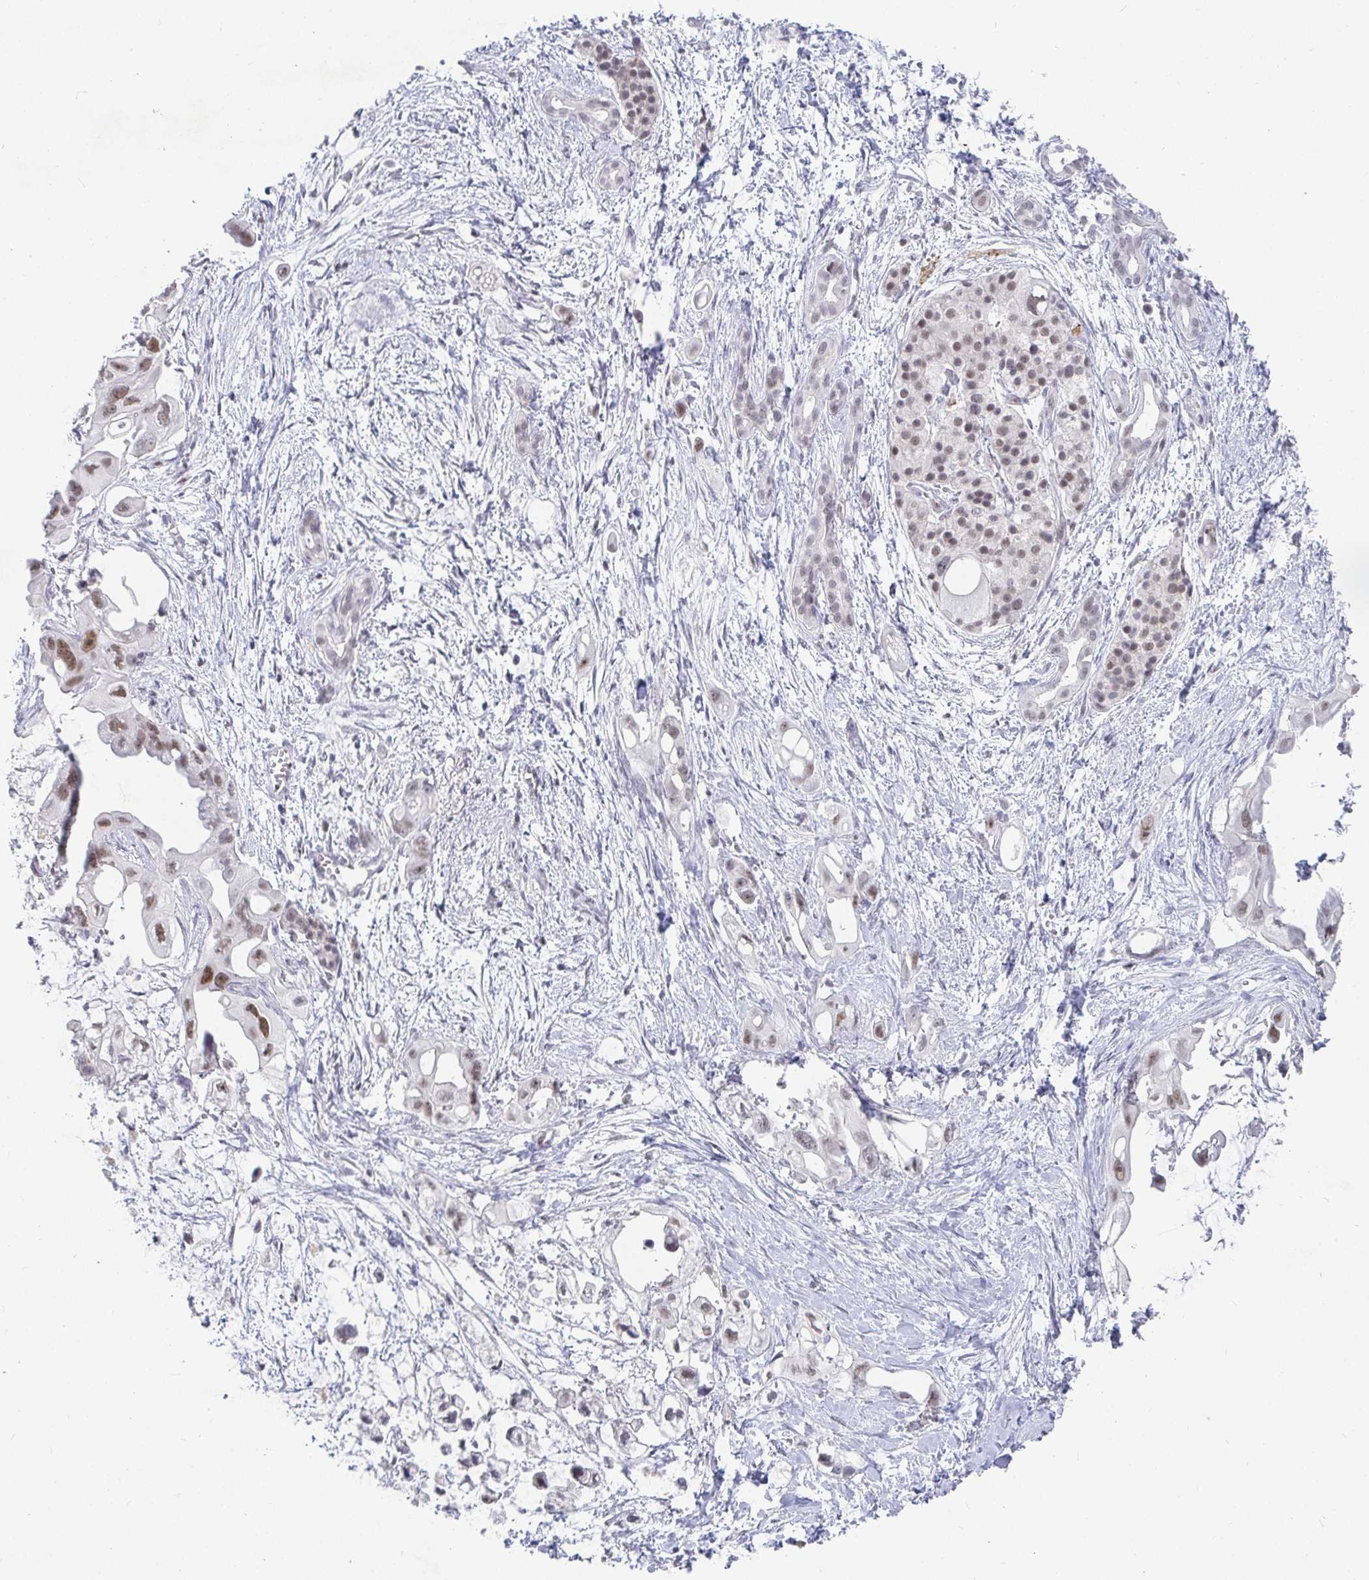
{"staining": {"intensity": "moderate", "quantity": ">75%", "location": "nuclear"}, "tissue": "pancreatic cancer", "cell_type": "Tumor cells", "image_type": "cancer", "snomed": [{"axis": "morphology", "description": "Adenocarcinoma, NOS"}, {"axis": "topography", "description": "Pancreas"}], "caption": "The micrograph exhibits a brown stain indicating the presence of a protein in the nuclear of tumor cells in pancreatic adenocarcinoma. Nuclei are stained in blue.", "gene": "RCOR1", "patient": {"sex": "male", "age": 61}}